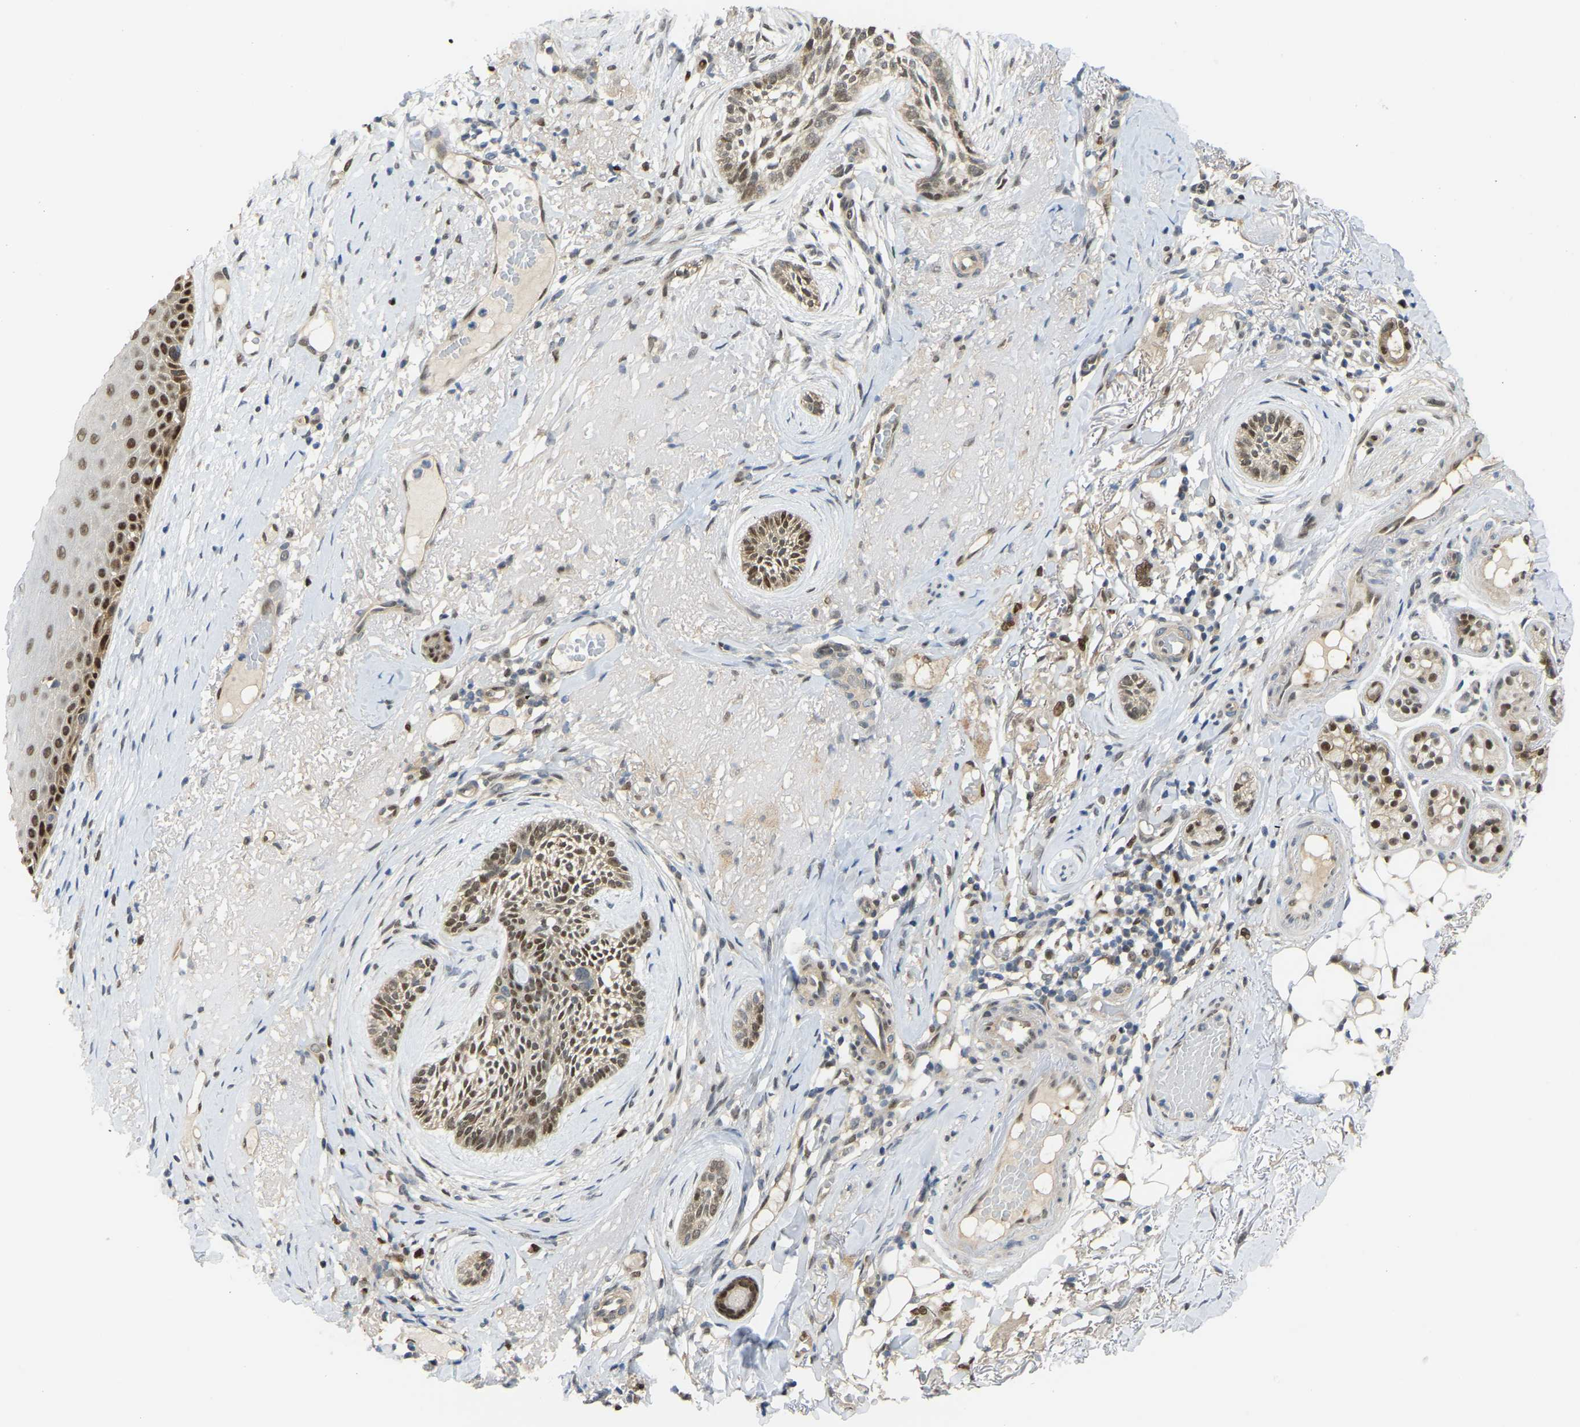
{"staining": {"intensity": "moderate", "quantity": ">75%", "location": "nuclear"}, "tissue": "skin cancer", "cell_type": "Tumor cells", "image_type": "cancer", "snomed": [{"axis": "morphology", "description": "Basal cell carcinoma"}, {"axis": "topography", "description": "Skin"}], "caption": "Brown immunohistochemical staining in human basal cell carcinoma (skin) shows moderate nuclear expression in about >75% of tumor cells. (DAB IHC, brown staining for protein, blue staining for nuclei).", "gene": "KLRG2", "patient": {"sex": "female", "age": 88}}